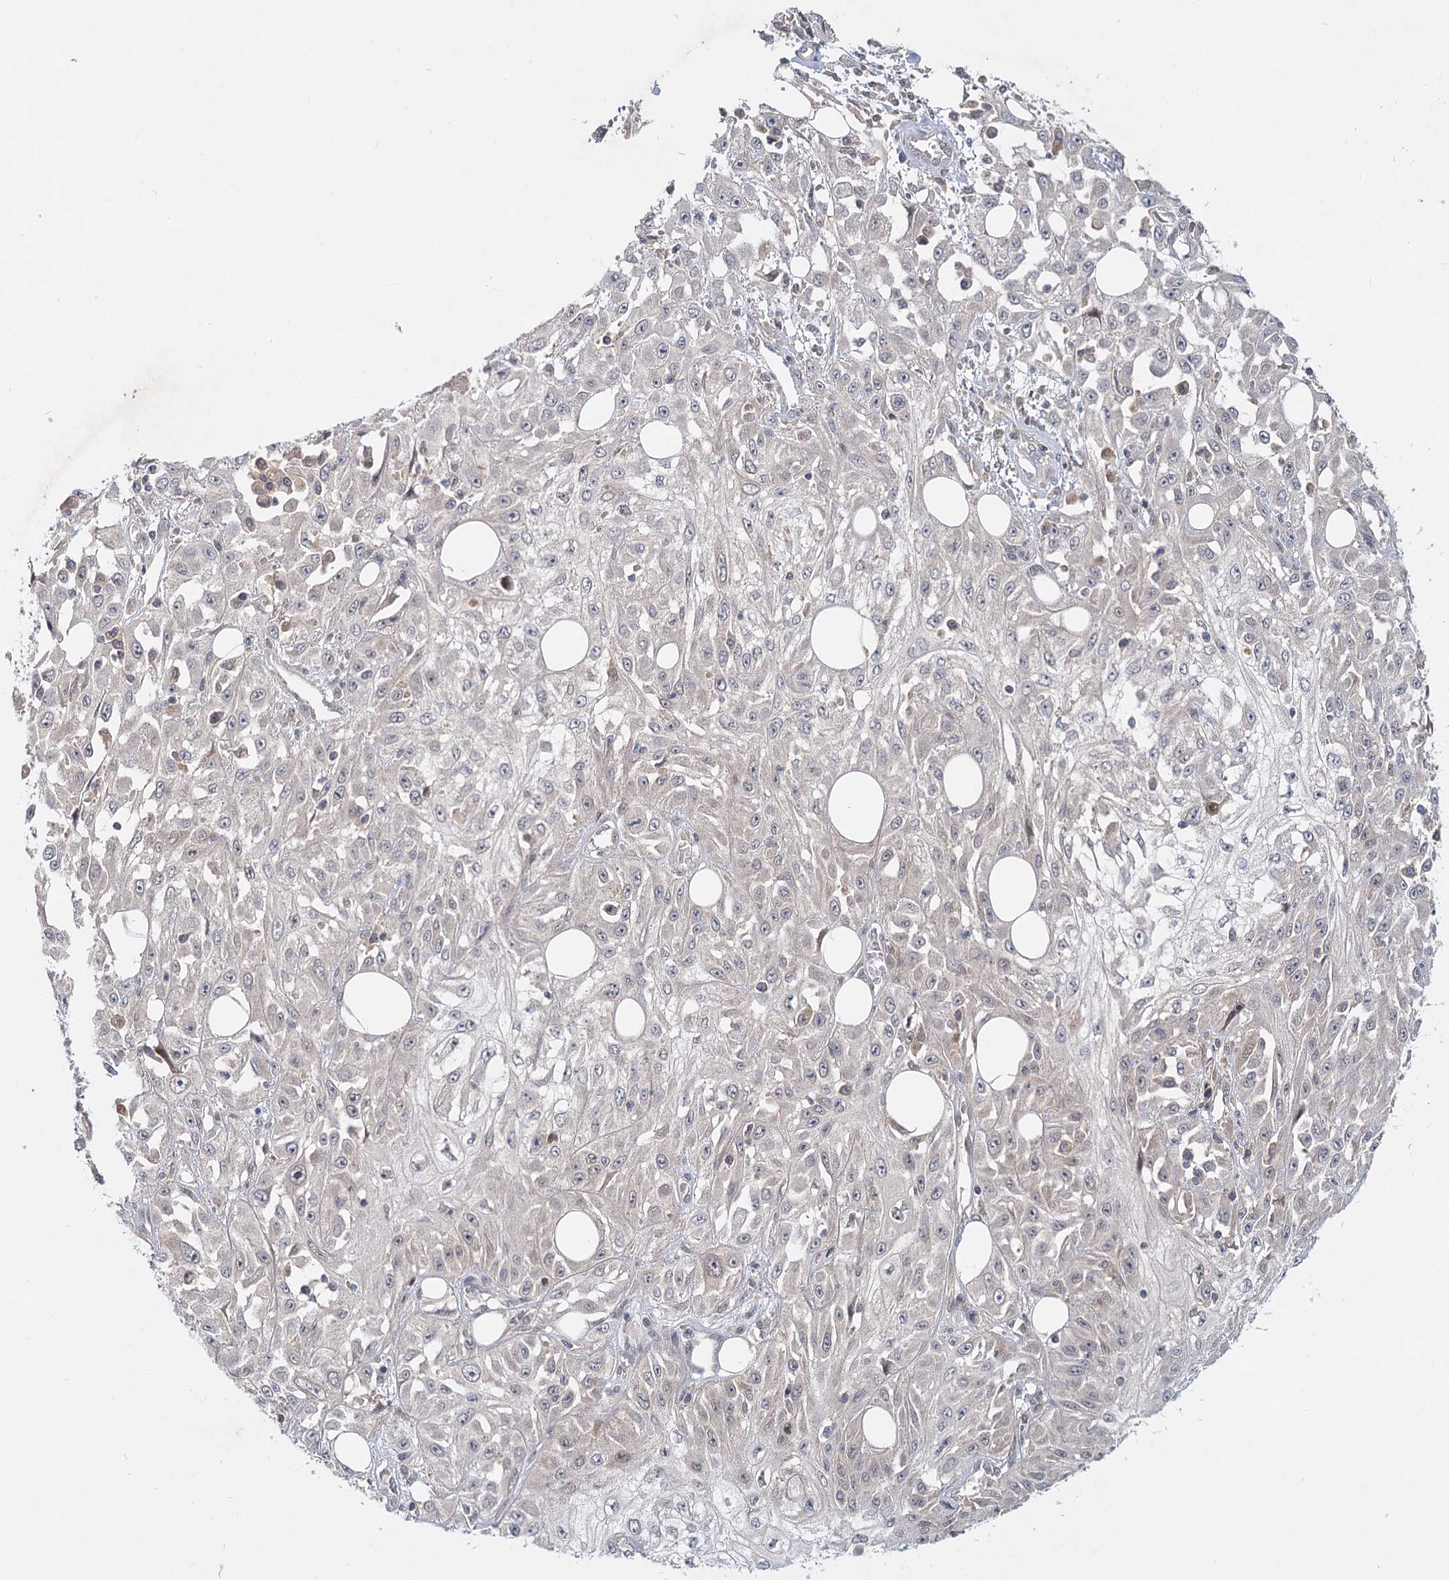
{"staining": {"intensity": "negative", "quantity": "none", "location": "none"}, "tissue": "skin cancer", "cell_type": "Tumor cells", "image_type": "cancer", "snomed": [{"axis": "morphology", "description": "Squamous cell carcinoma, NOS"}, {"axis": "morphology", "description": "Squamous cell carcinoma, metastatic, NOS"}, {"axis": "topography", "description": "Skin"}, {"axis": "topography", "description": "Lymph node"}], "caption": "Metastatic squamous cell carcinoma (skin) was stained to show a protein in brown. There is no significant positivity in tumor cells.", "gene": "AP3B1", "patient": {"sex": "male", "age": 75}}